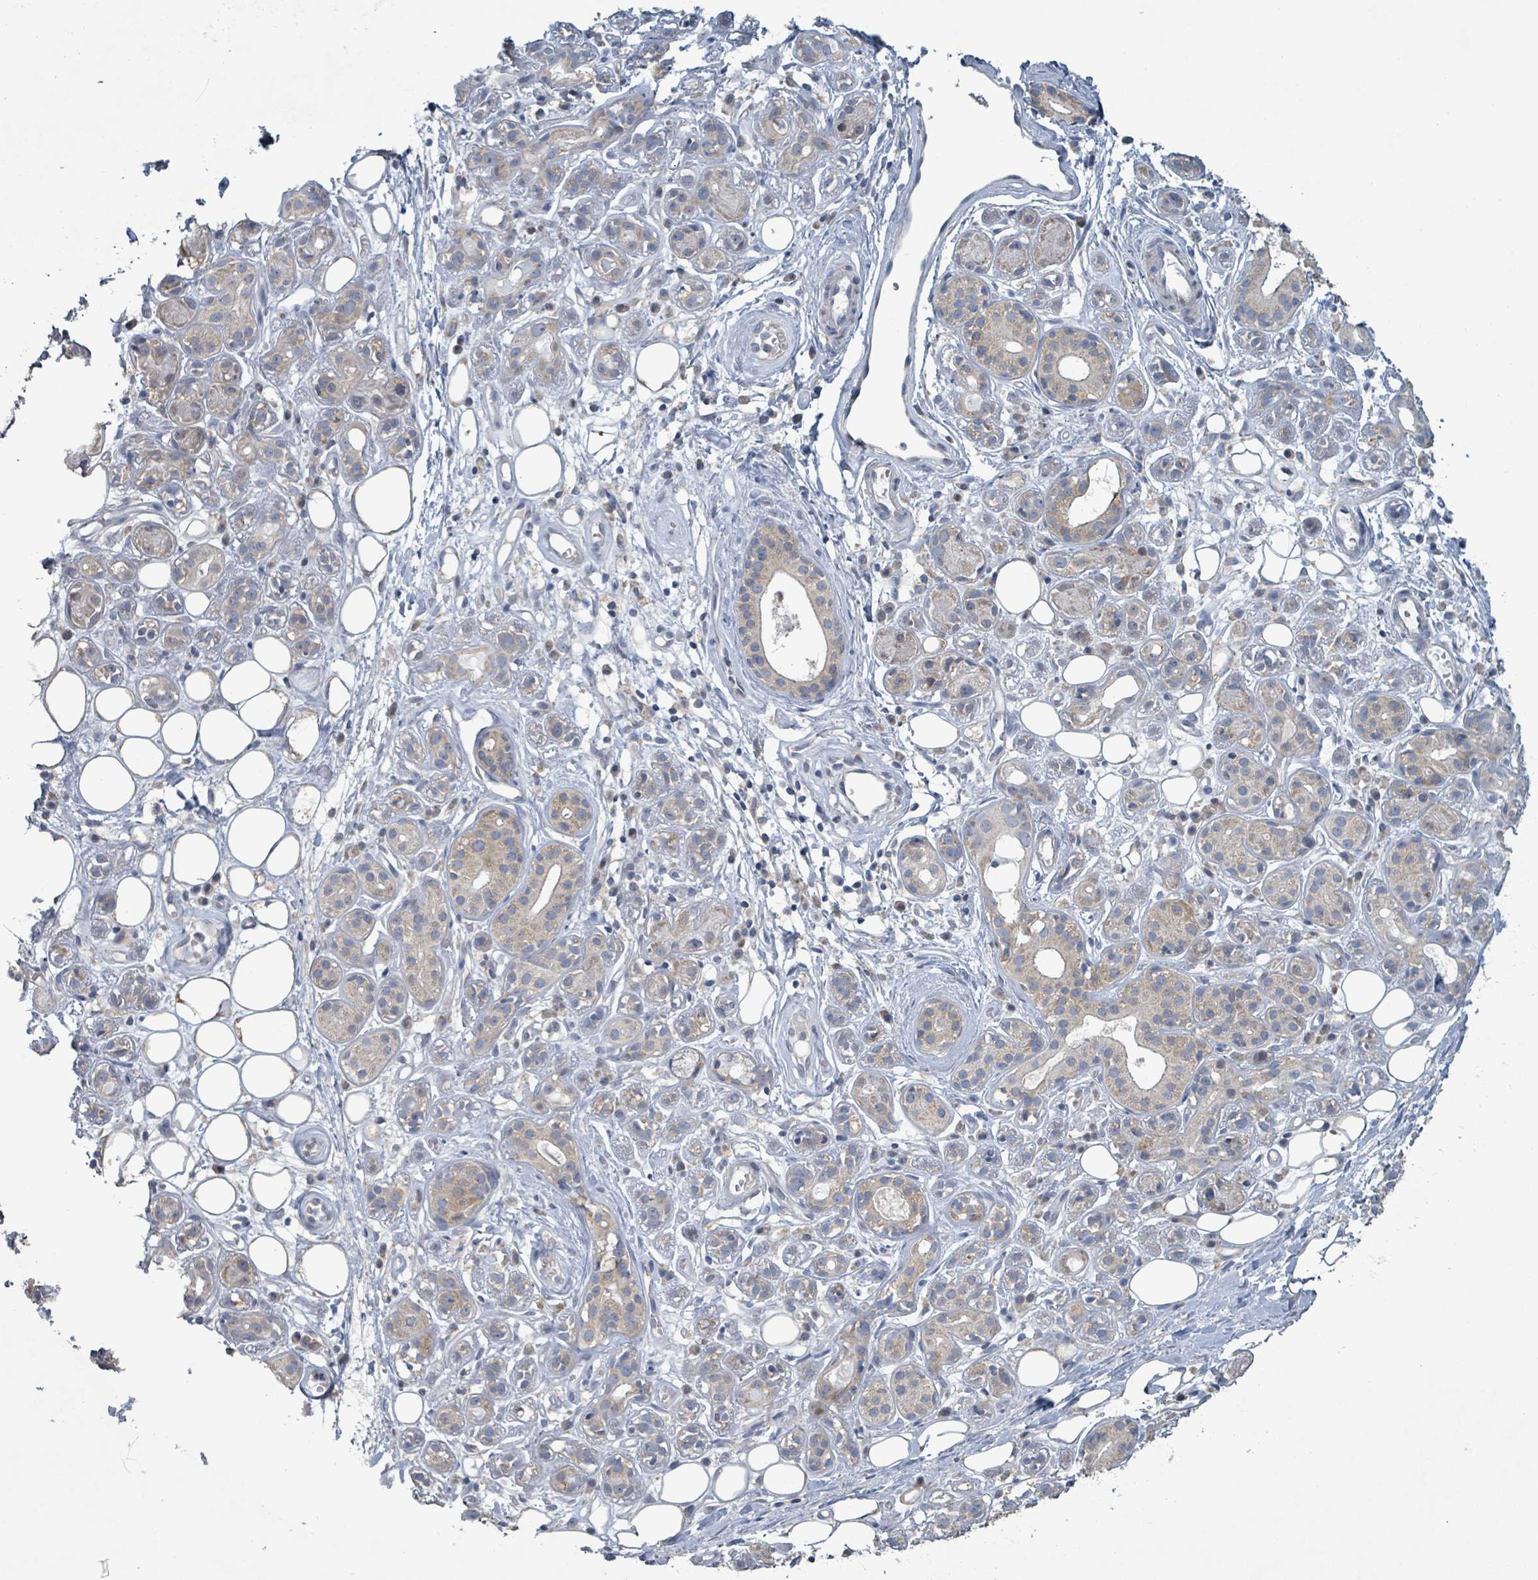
{"staining": {"intensity": "weak", "quantity": "<25%", "location": "cytoplasmic/membranous"}, "tissue": "salivary gland", "cell_type": "Glandular cells", "image_type": "normal", "snomed": [{"axis": "morphology", "description": "Normal tissue, NOS"}, {"axis": "topography", "description": "Salivary gland"}], "caption": "This is an IHC image of normal human salivary gland. There is no positivity in glandular cells.", "gene": "RPL32", "patient": {"sex": "male", "age": 54}}